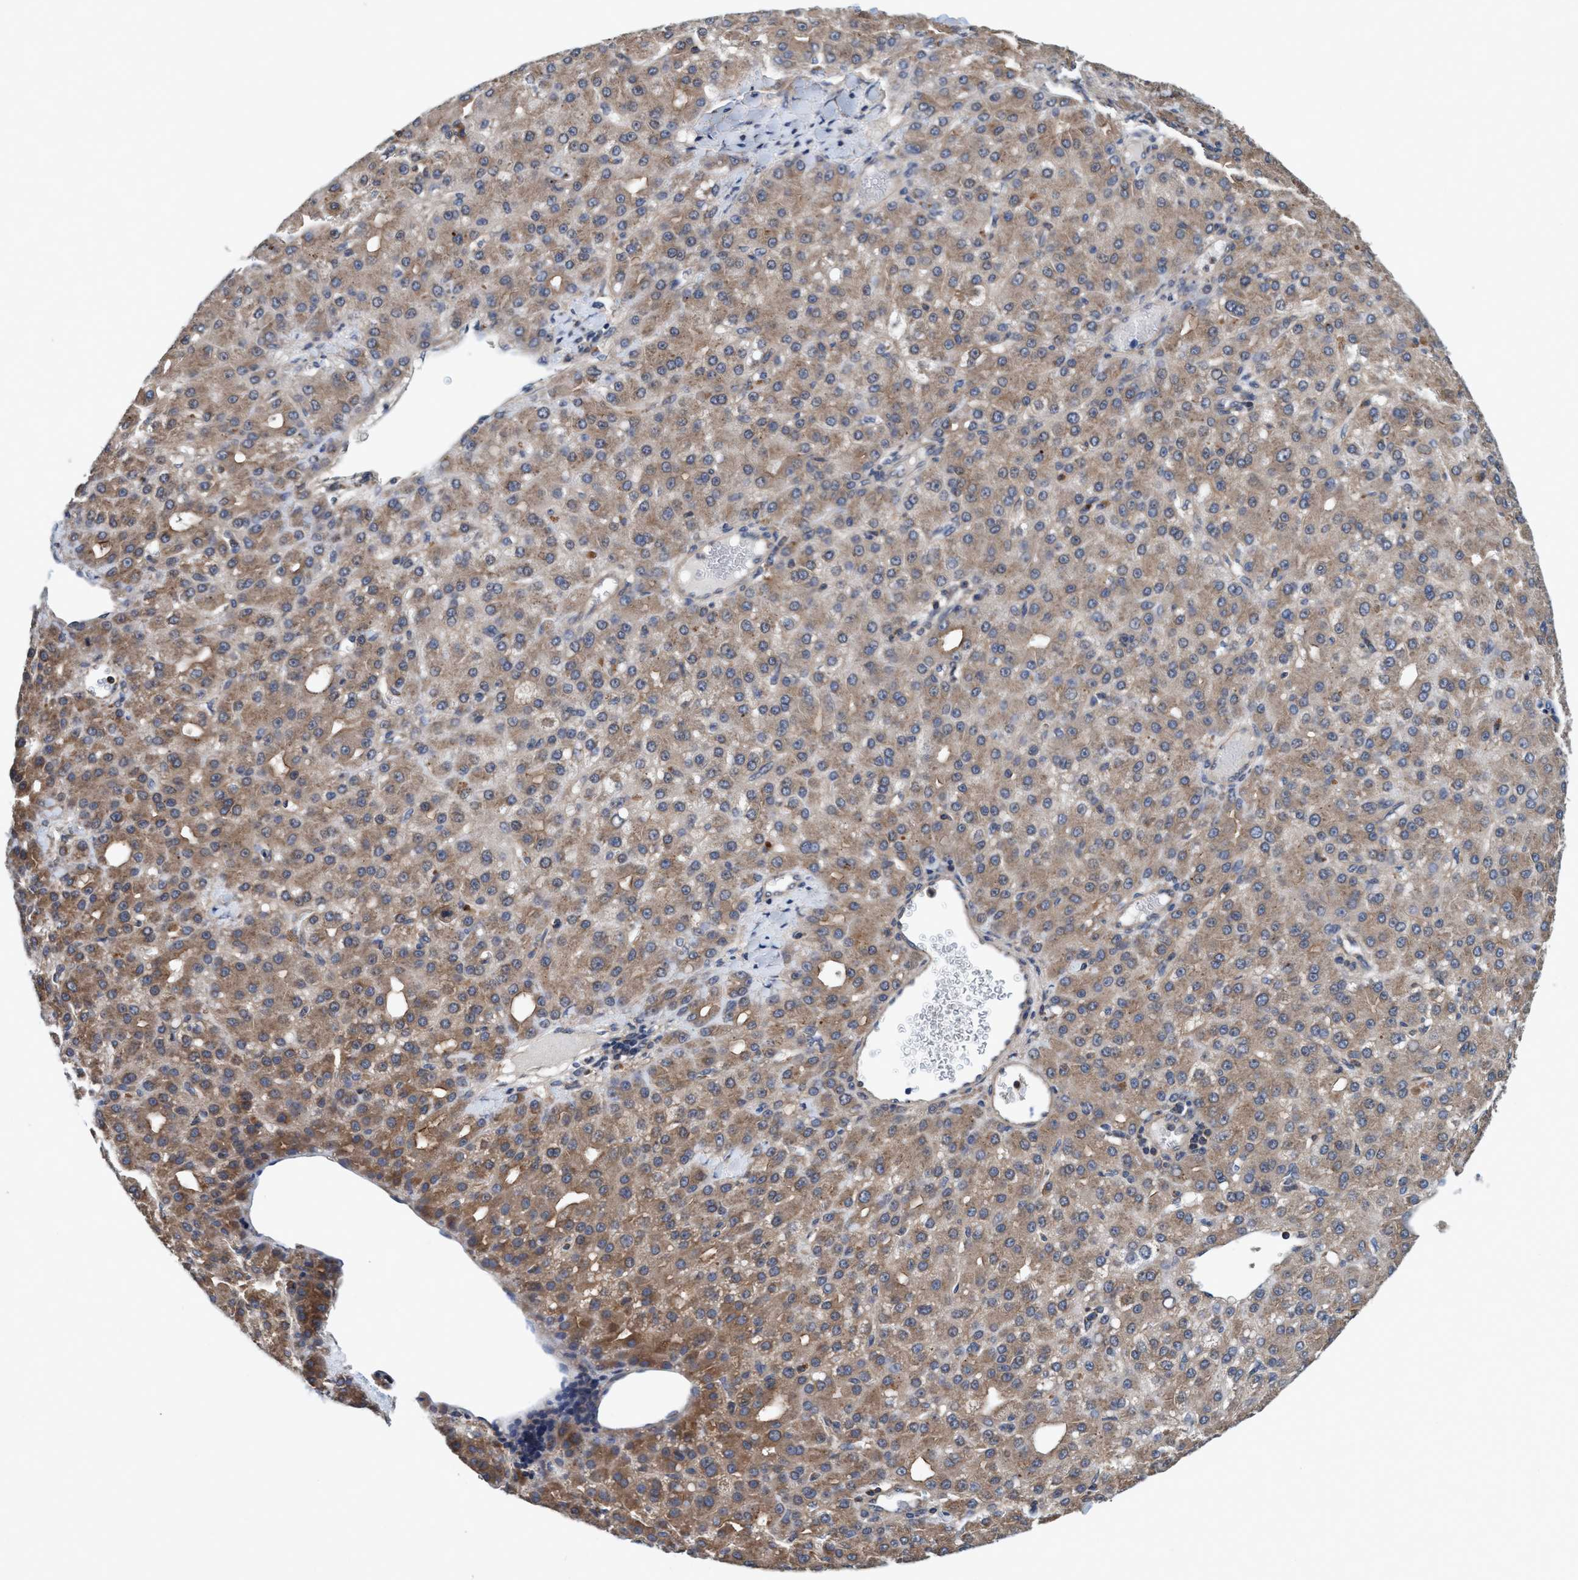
{"staining": {"intensity": "moderate", "quantity": "25%-75%", "location": "cytoplasmic/membranous"}, "tissue": "liver cancer", "cell_type": "Tumor cells", "image_type": "cancer", "snomed": [{"axis": "morphology", "description": "Carcinoma, Hepatocellular, NOS"}, {"axis": "topography", "description": "Liver"}], "caption": "The photomicrograph exhibits a brown stain indicating the presence of a protein in the cytoplasmic/membranous of tumor cells in hepatocellular carcinoma (liver). The staining was performed using DAB, with brown indicating positive protein expression. Nuclei are stained blue with hematoxylin.", "gene": "CALCOCO2", "patient": {"sex": "male", "age": 67}}